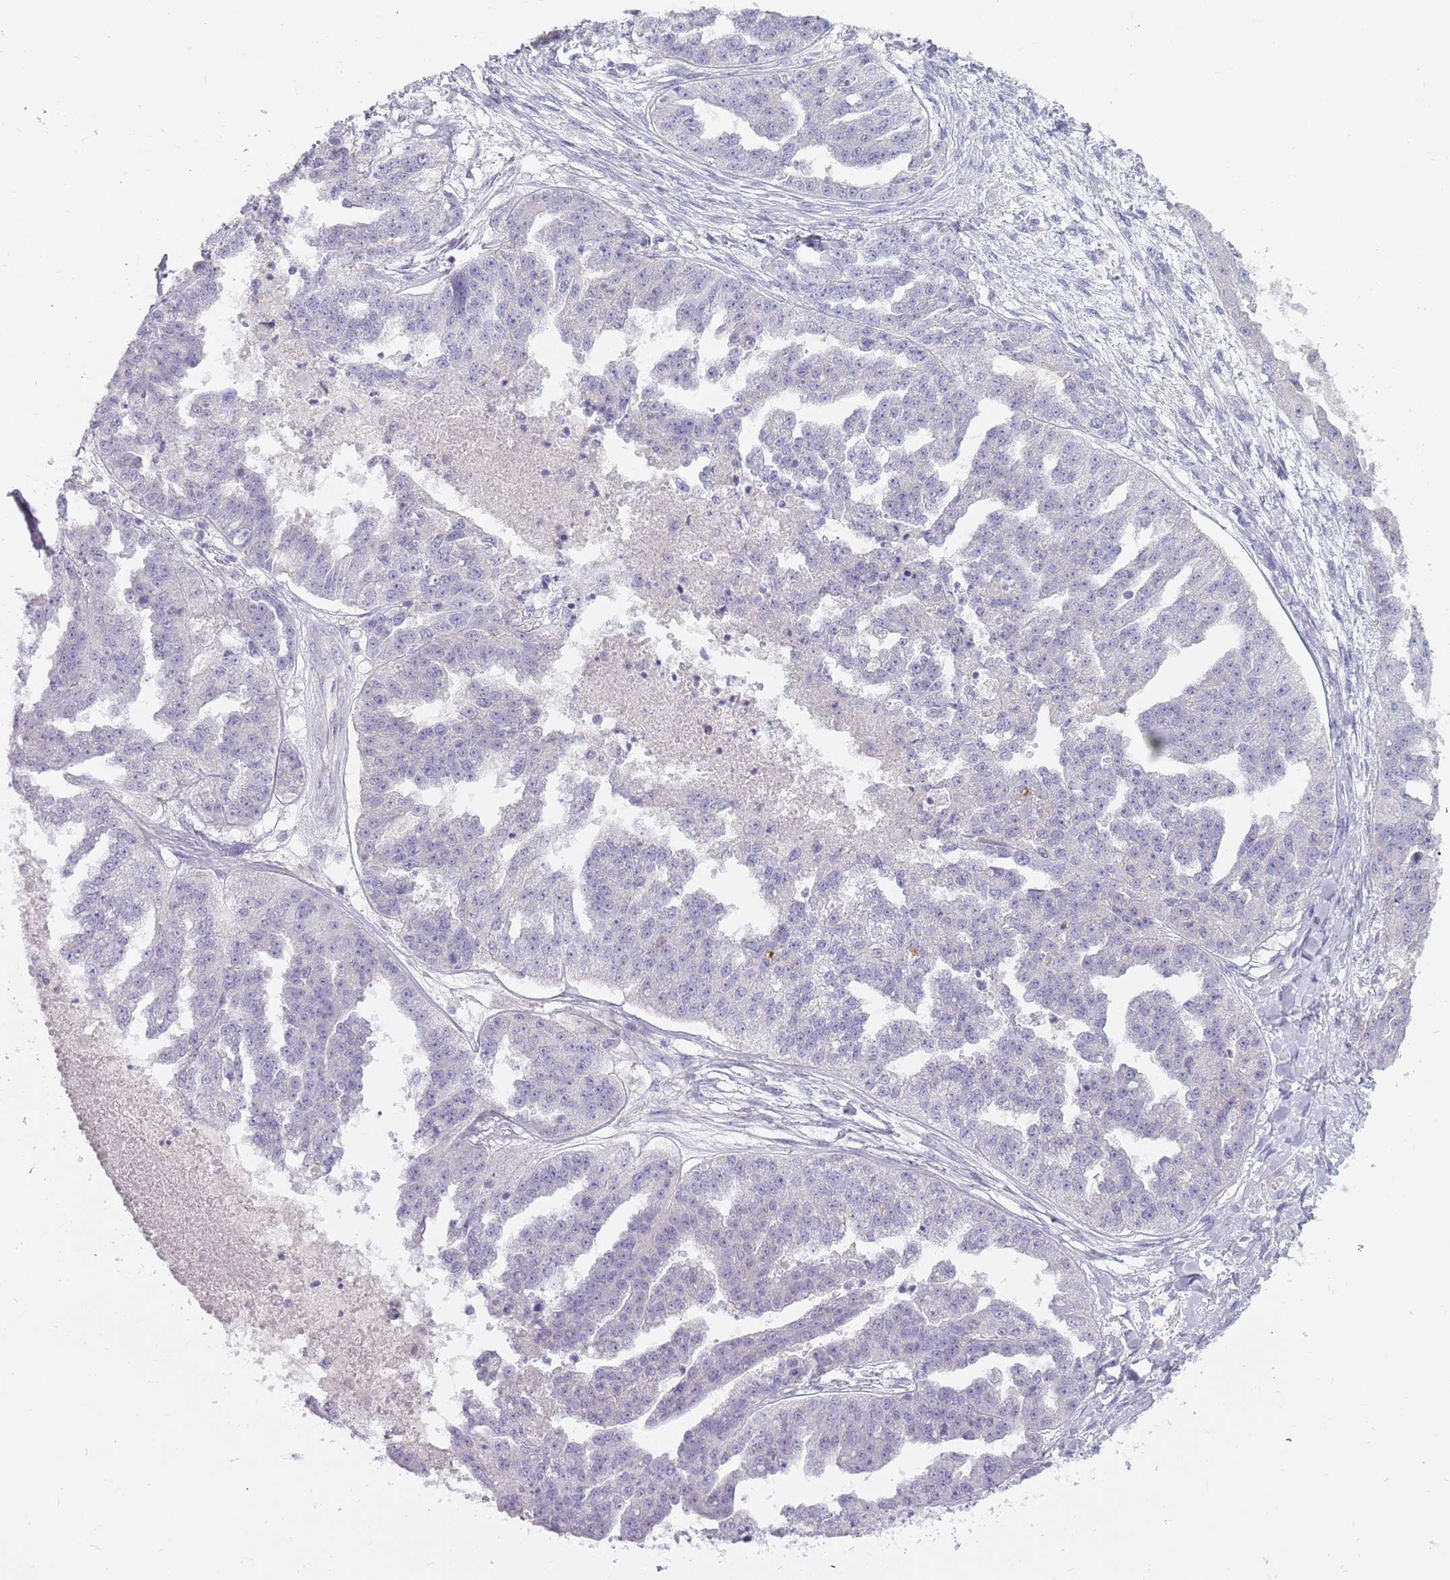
{"staining": {"intensity": "negative", "quantity": "none", "location": "none"}, "tissue": "ovarian cancer", "cell_type": "Tumor cells", "image_type": "cancer", "snomed": [{"axis": "morphology", "description": "Cystadenocarcinoma, serous, NOS"}, {"axis": "topography", "description": "Ovary"}], "caption": "An immunohistochemistry (IHC) image of ovarian cancer (serous cystadenocarcinoma) is shown. There is no staining in tumor cells of ovarian cancer (serous cystadenocarcinoma). The staining is performed using DAB brown chromogen with nuclei counter-stained in using hematoxylin.", "gene": "DDX4", "patient": {"sex": "female", "age": 58}}